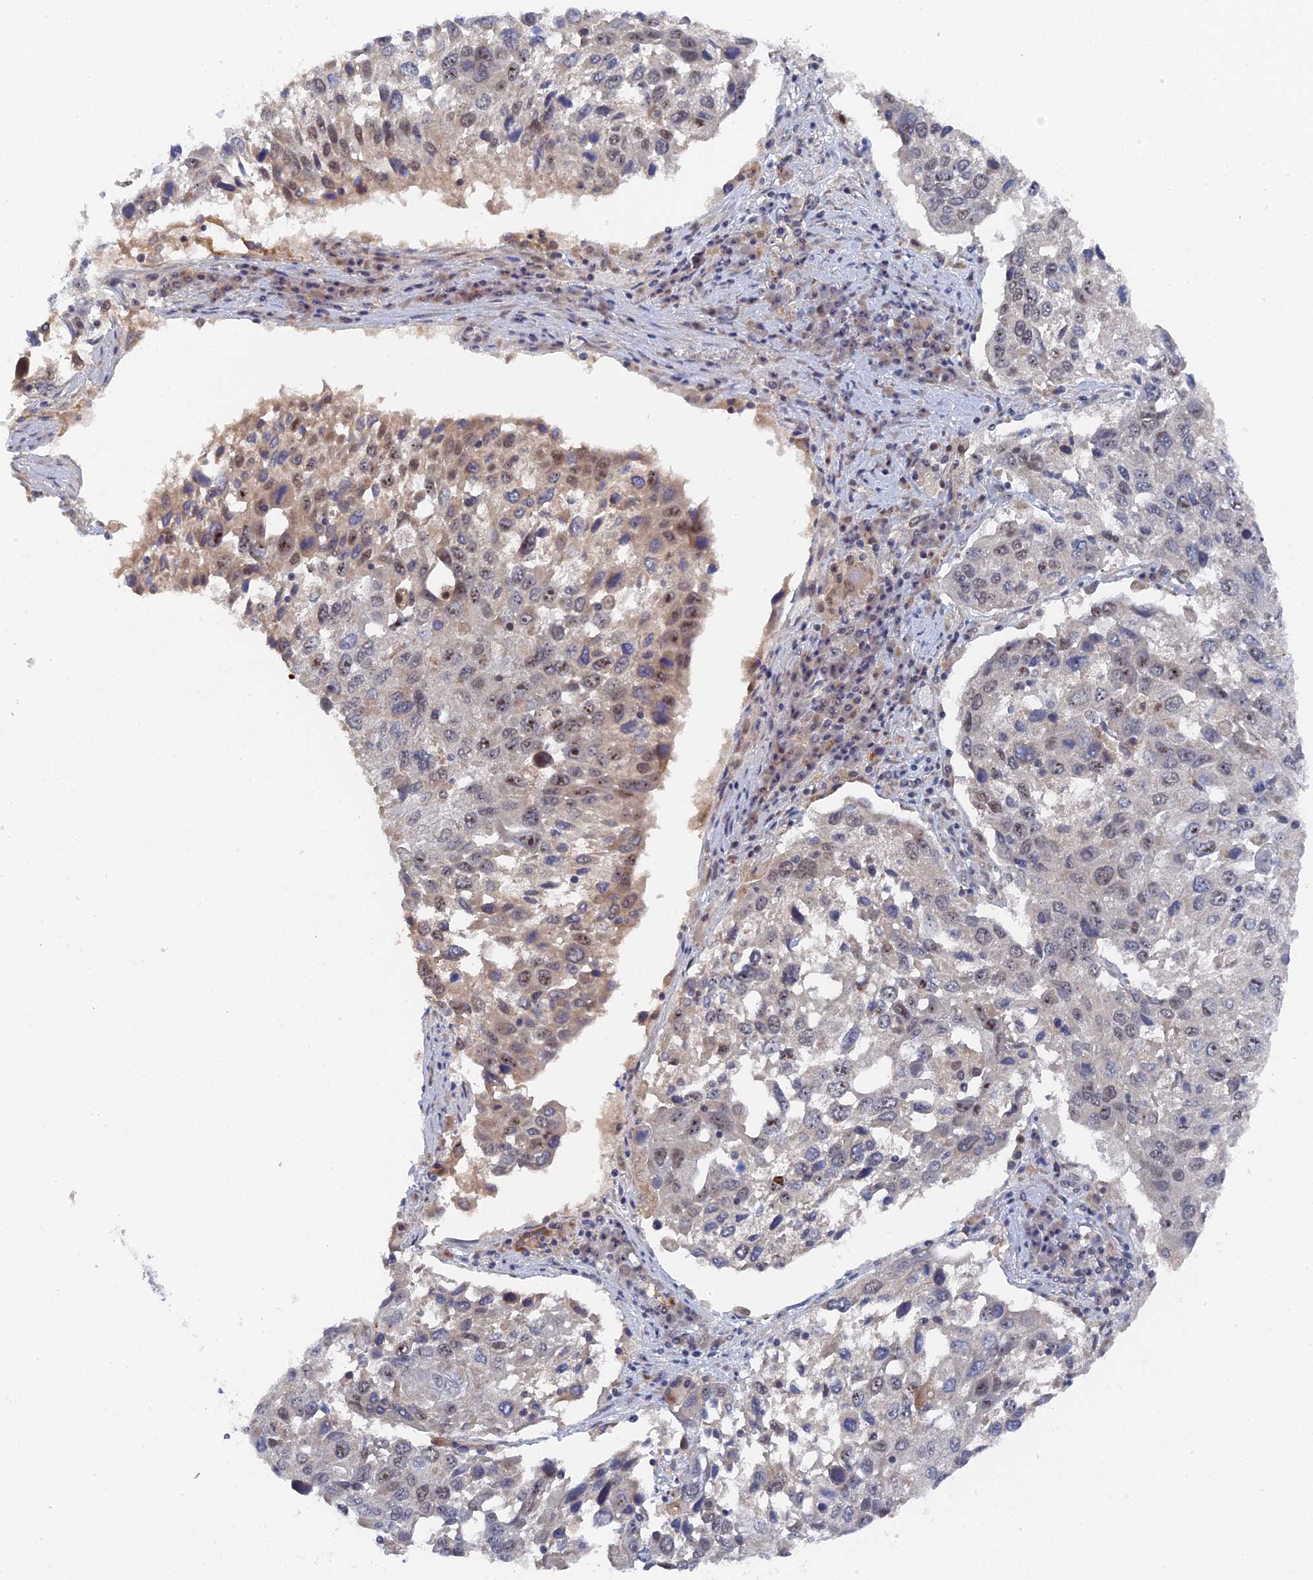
{"staining": {"intensity": "moderate", "quantity": "<25%", "location": "nuclear"}, "tissue": "lung cancer", "cell_type": "Tumor cells", "image_type": "cancer", "snomed": [{"axis": "morphology", "description": "Squamous cell carcinoma, NOS"}, {"axis": "topography", "description": "Lung"}], "caption": "Lung cancer was stained to show a protein in brown. There is low levels of moderate nuclear staining in approximately <25% of tumor cells. The staining is performed using DAB brown chromogen to label protein expression. The nuclei are counter-stained blue using hematoxylin.", "gene": "MIGA2", "patient": {"sex": "male", "age": 65}}